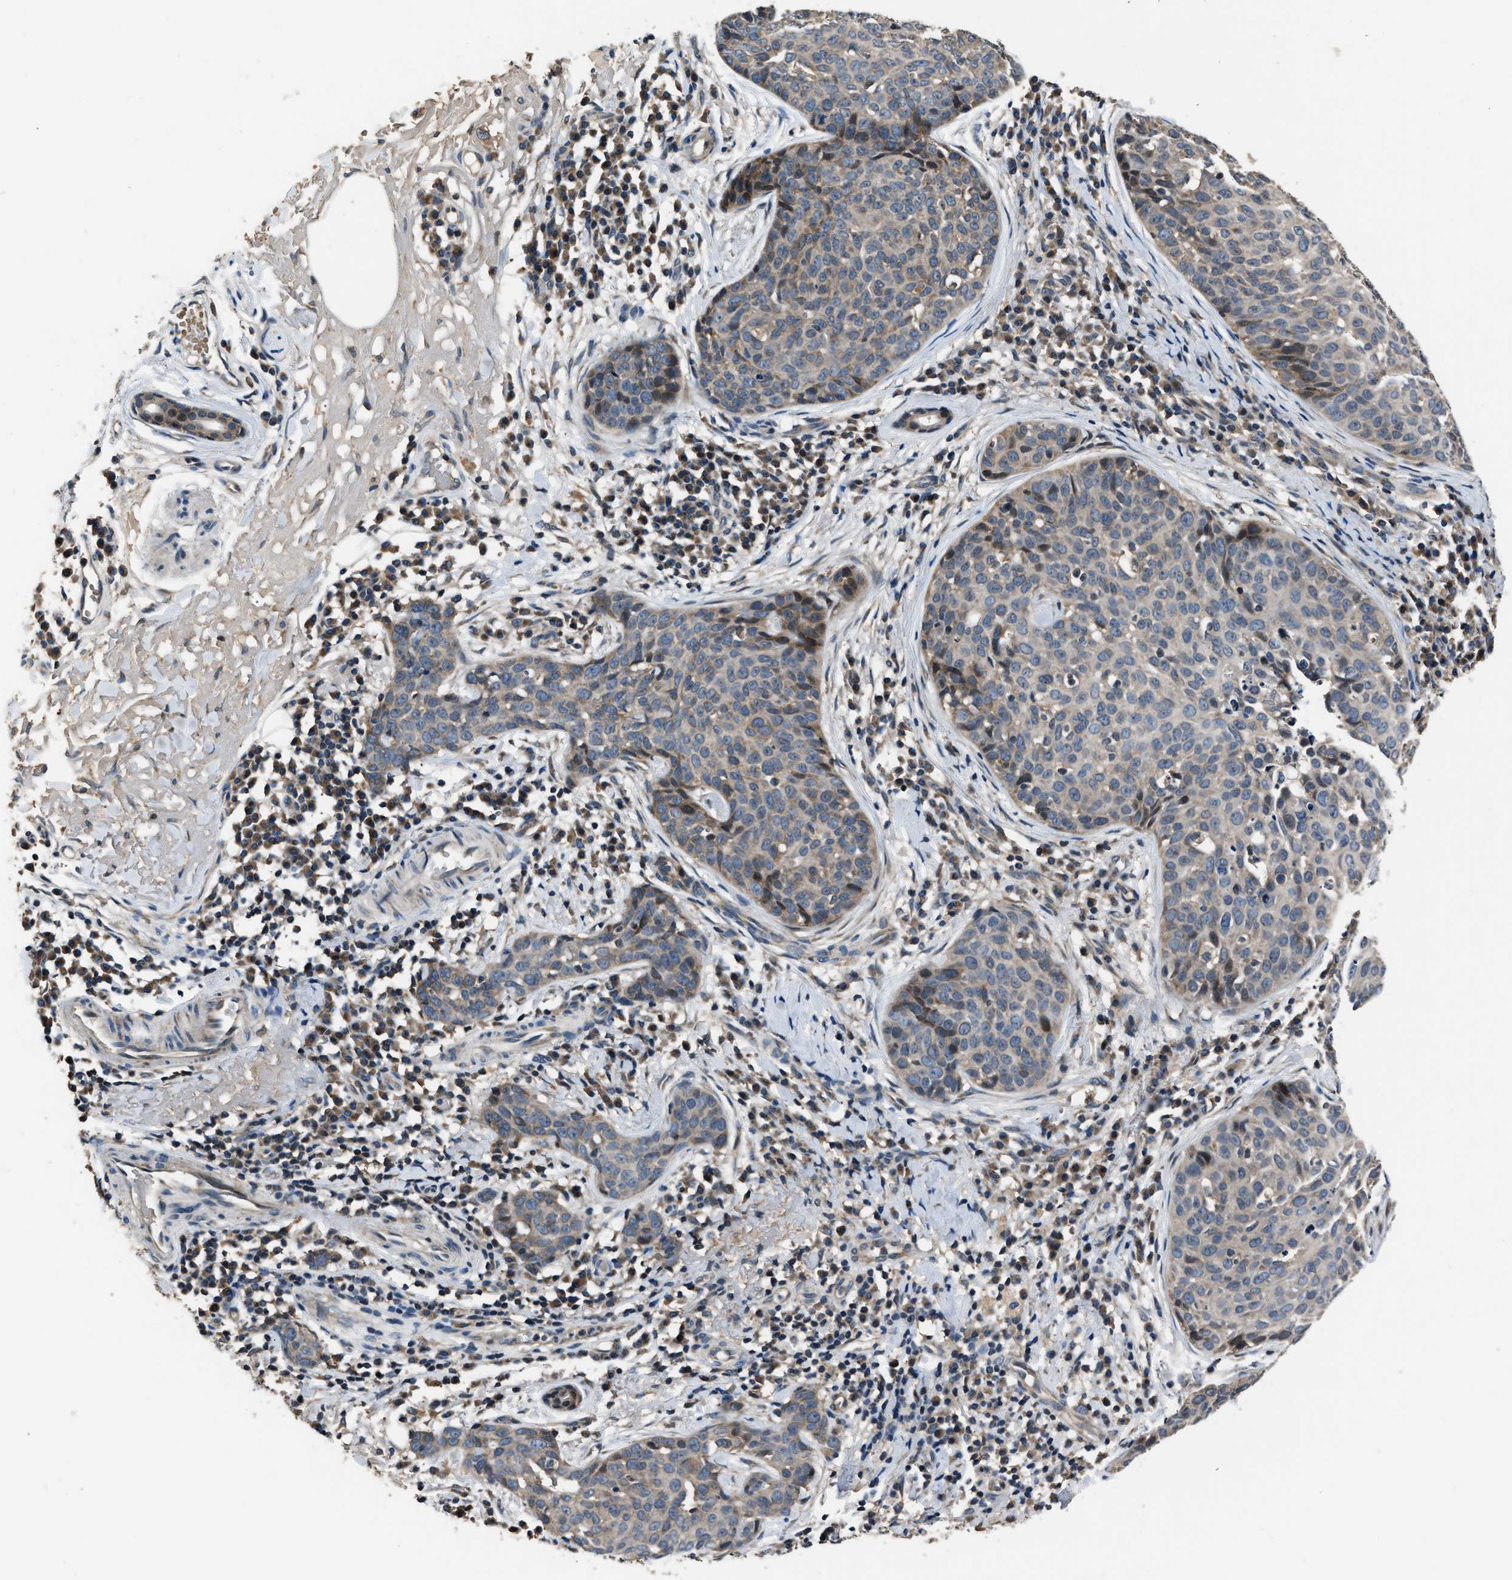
{"staining": {"intensity": "moderate", "quantity": "<25%", "location": "cytoplasmic/membranous"}, "tissue": "skin cancer", "cell_type": "Tumor cells", "image_type": "cancer", "snomed": [{"axis": "morphology", "description": "Squamous cell carcinoma in situ, NOS"}, {"axis": "morphology", "description": "Squamous cell carcinoma, NOS"}, {"axis": "topography", "description": "Skin"}], "caption": "A brown stain labels moderate cytoplasmic/membranous positivity of a protein in human squamous cell carcinoma (skin) tumor cells. The staining was performed using DAB (3,3'-diaminobenzidine), with brown indicating positive protein expression. Nuclei are stained blue with hematoxylin.", "gene": "TNRC18", "patient": {"sex": "male", "age": 93}}